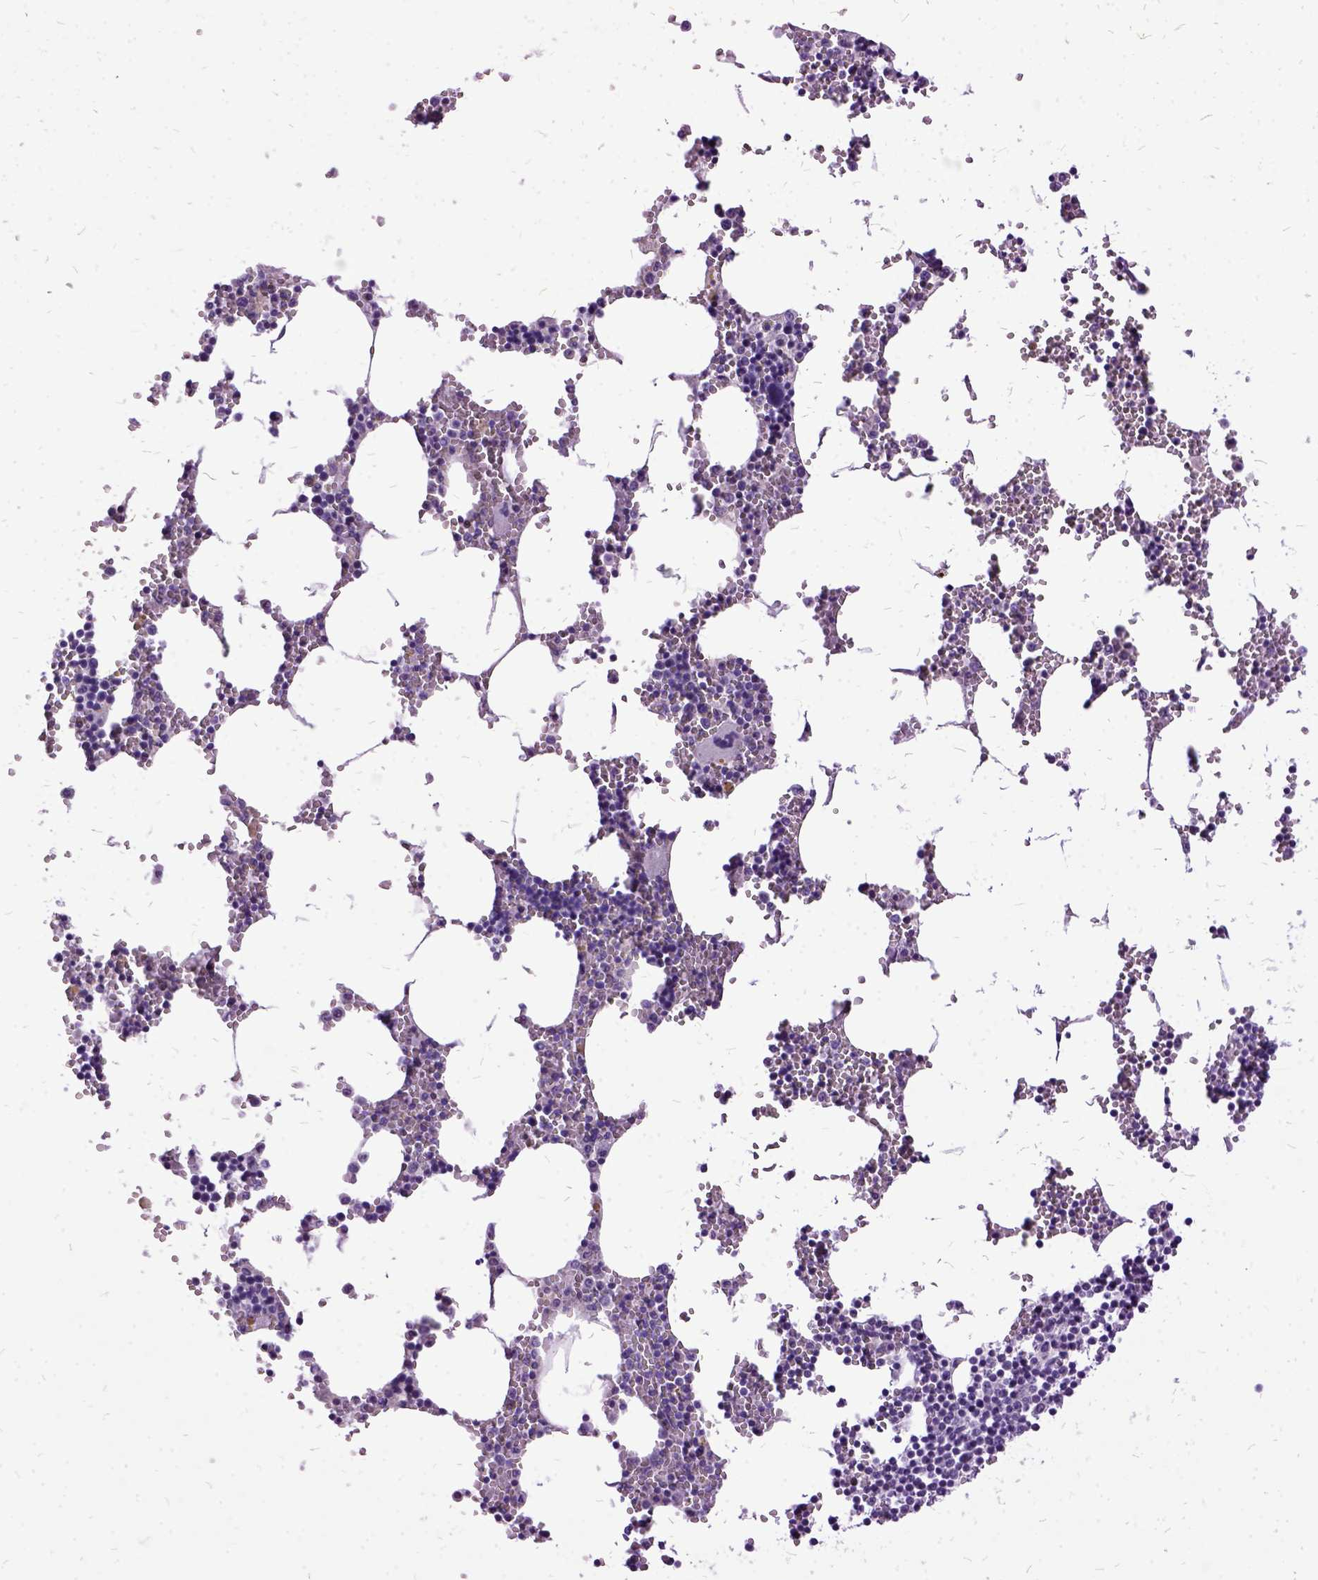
{"staining": {"intensity": "negative", "quantity": "none", "location": "none"}, "tissue": "bone marrow", "cell_type": "Hematopoietic cells", "image_type": "normal", "snomed": [{"axis": "morphology", "description": "Normal tissue, NOS"}, {"axis": "topography", "description": "Bone marrow"}], "caption": "Unremarkable bone marrow was stained to show a protein in brown. There is no significant positivity in hematopoietic cells. (DAB immunohistochemistry (IHC) with hematoxylin counter stain).", "gene": "MME", "patient": {"sex": "male", "age": 54}}